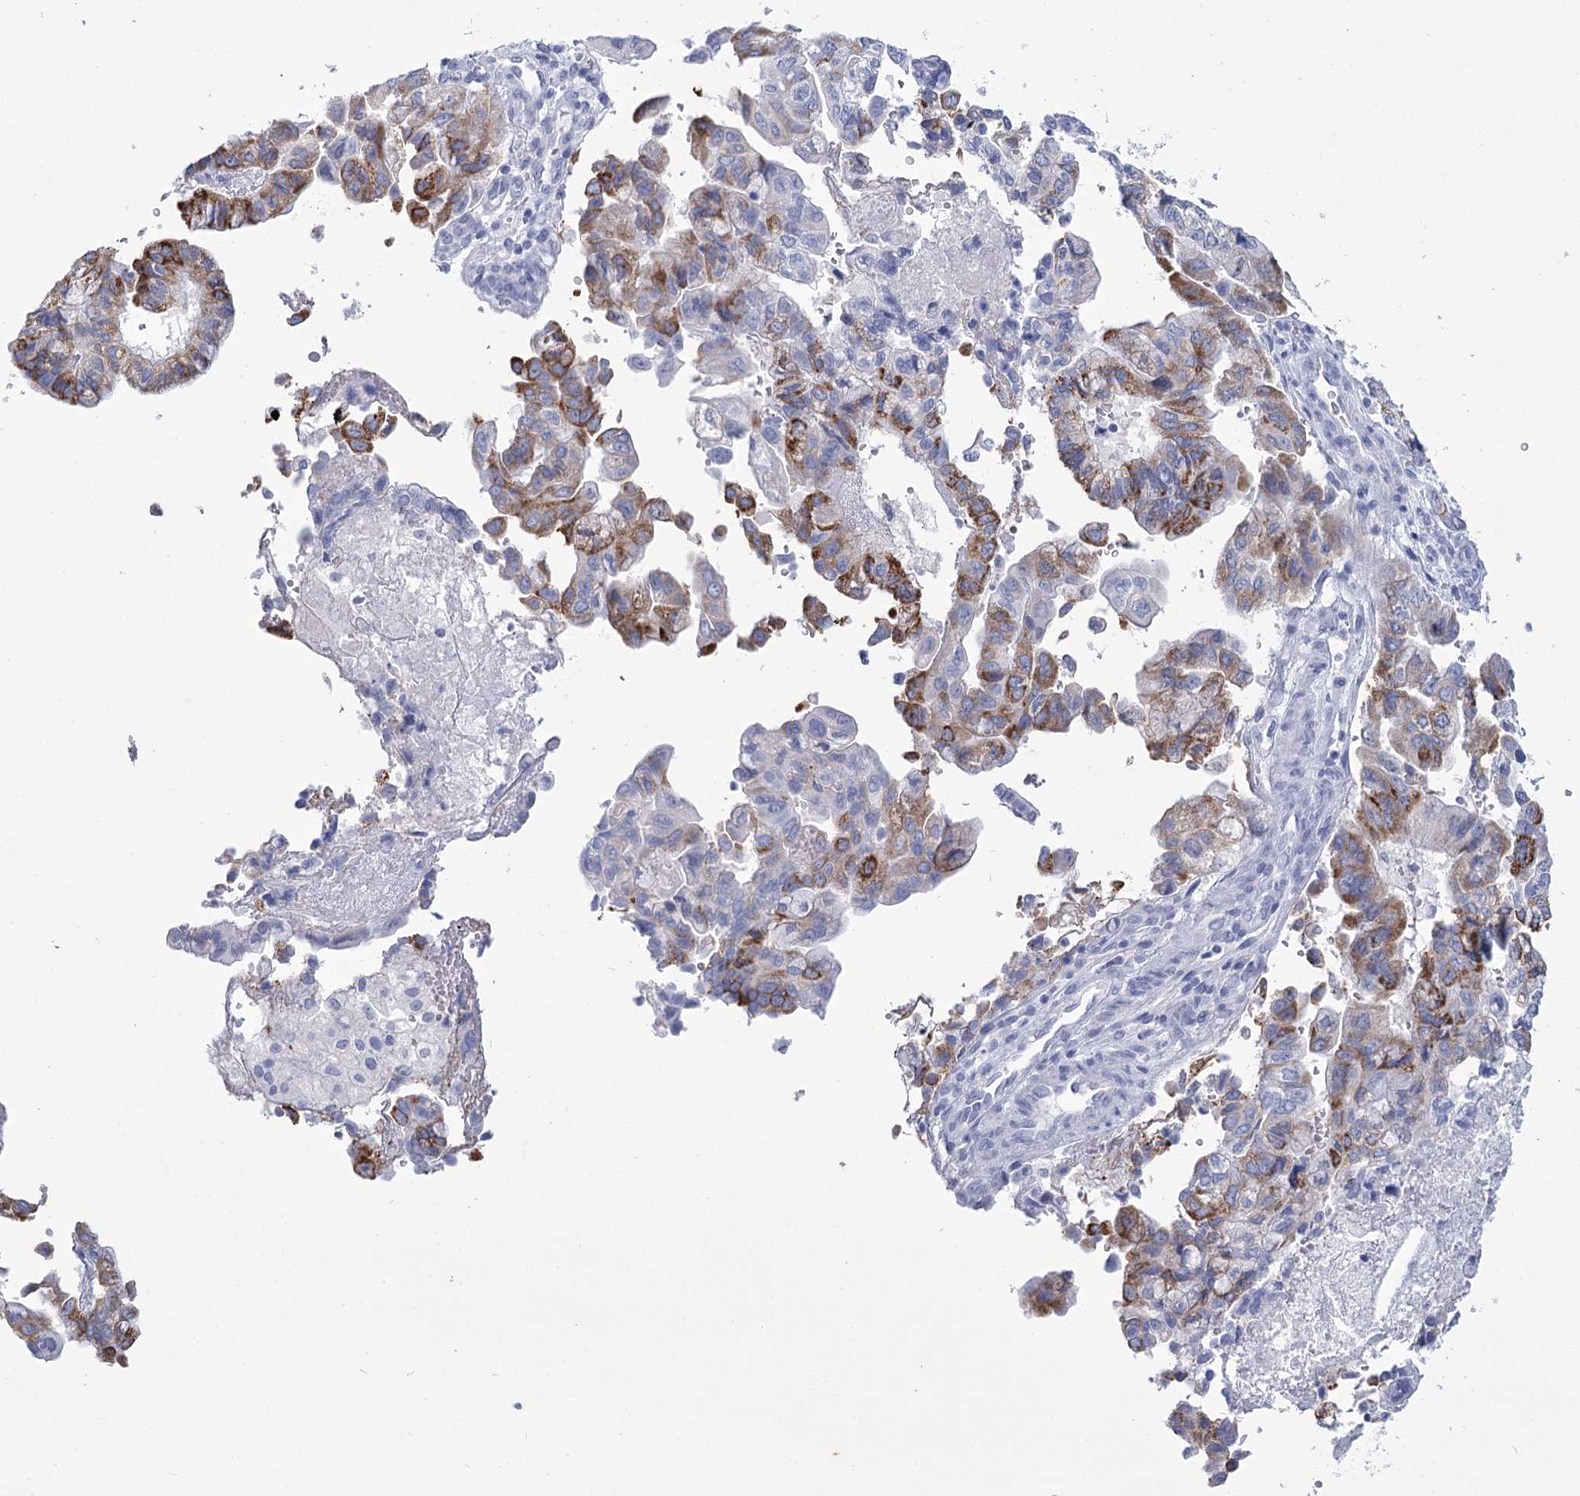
{"staining": {"intensity": "moderate", "quantity": "25%-75%", "location": "cytoplasmic/membranous"}, "tissue": "pancreatic cancer", "cell_type": "Tumor cells", "image_type": "cancer", "snomed": [{"axis": "morphology", "description": "Adenocarcinoma, NOS"}, {"axis": "topography", "description": "Pancreas"}], "caption": "Immunohistochemical staining of human pancreatic cancer exhibits medium levels of moderate cytoplasmic/membranous protein staining in about 25%-75% of tumor cells.", "gene": "RNF186", "patient": {"sex": "male", "age": 51}}